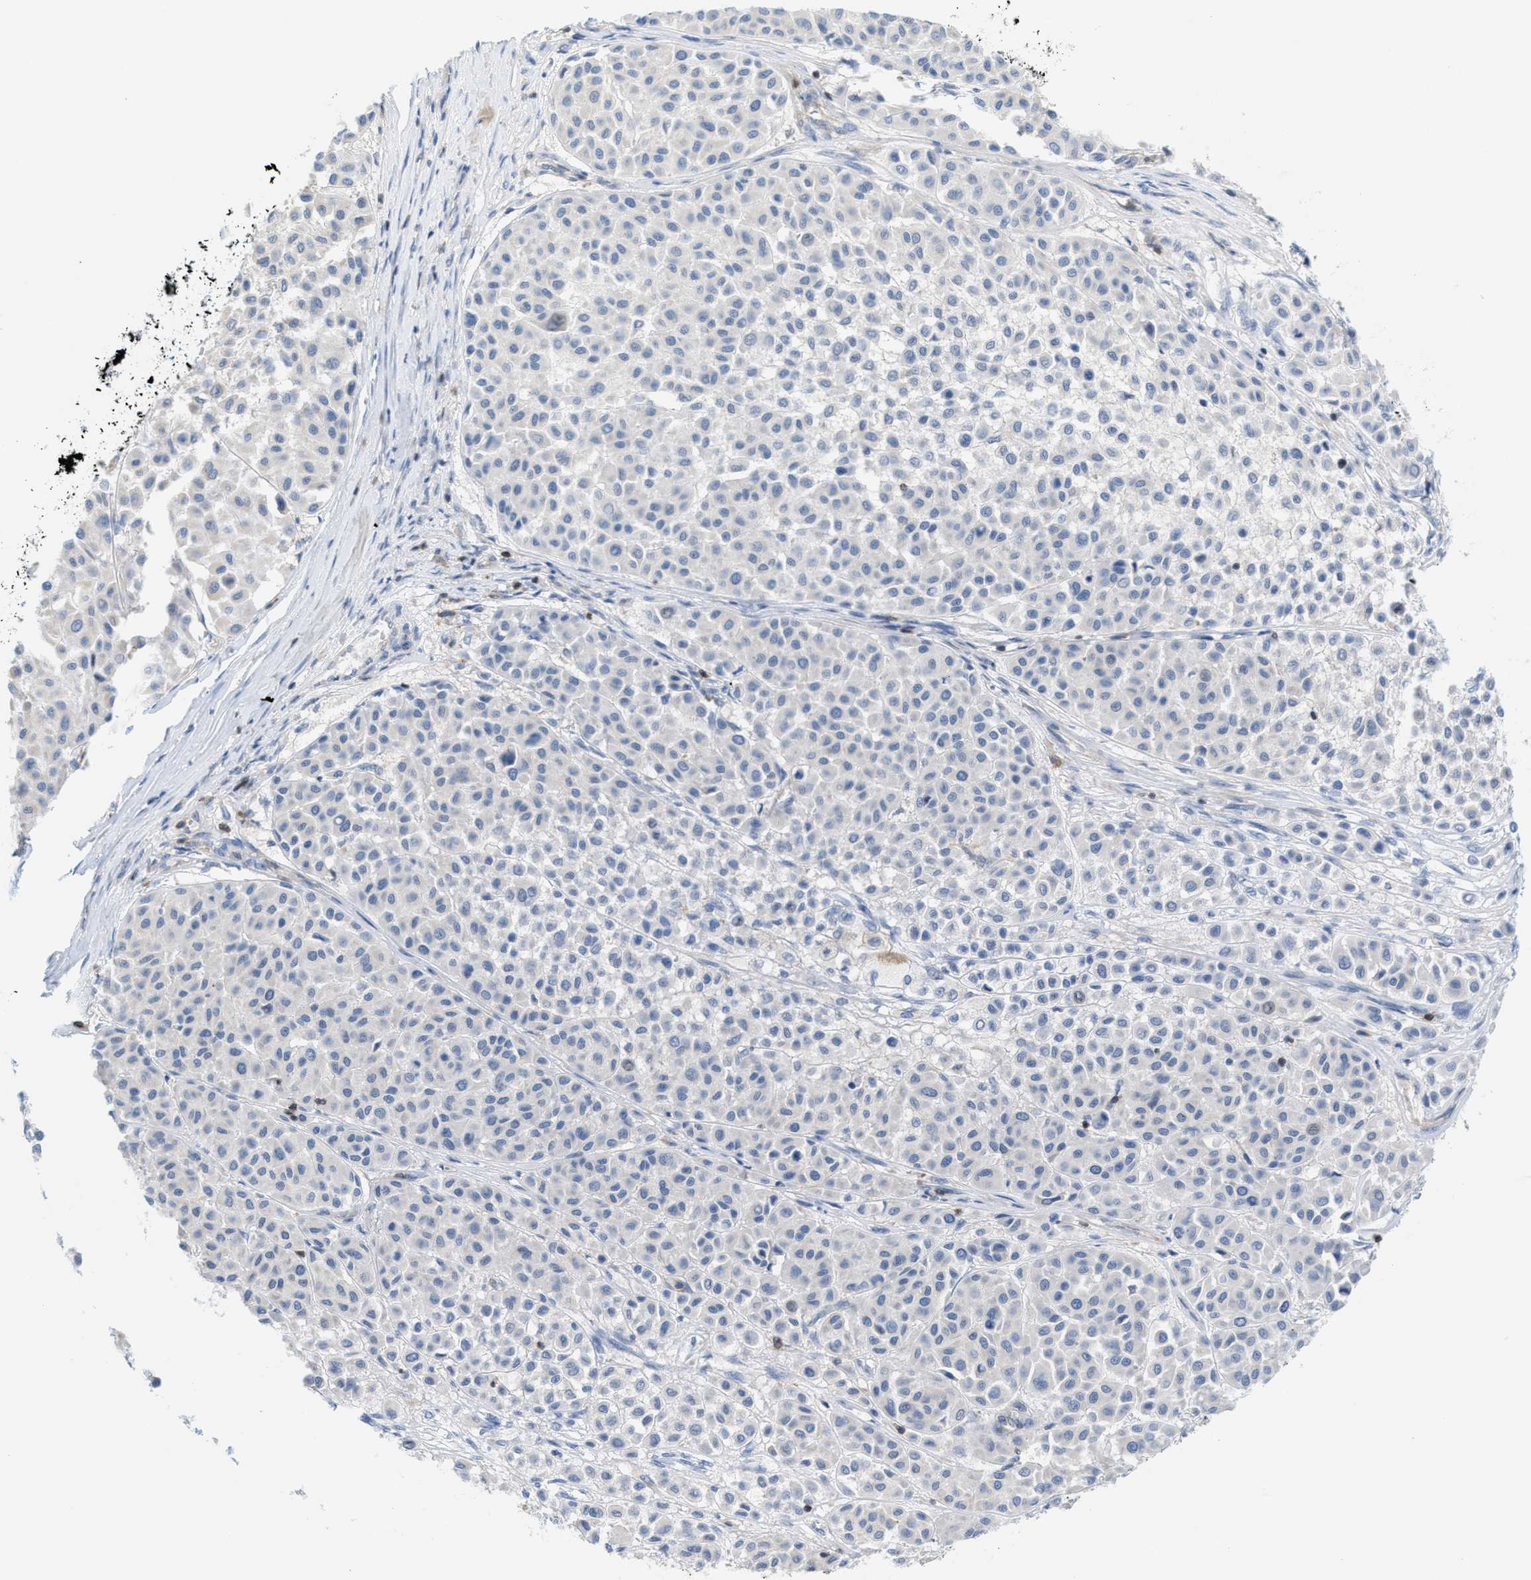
{"staining": {"intensity": "negative", "quantity": "none", "location": "none"}, "tissue": "melanoma", "cell_type": "Tumor cells", "image_type": "cancer", "snomed": [{"axis": "morphology", "description": "Malignant melanoma, Metastatic site"}, {"axis": "topography", "description": "Soft tissue"}], "caption": "An immunohistochemistry (IHC) micrograph of melanoma is shown. There is no staining in tumor cells of melanoma. (Stains: DAB IHC with hematoxylin counter stain, Microscopy: brightfield microscopy at high magnification).", "gene": "IL16", "patient": {"sex": "male", "age": 41}}